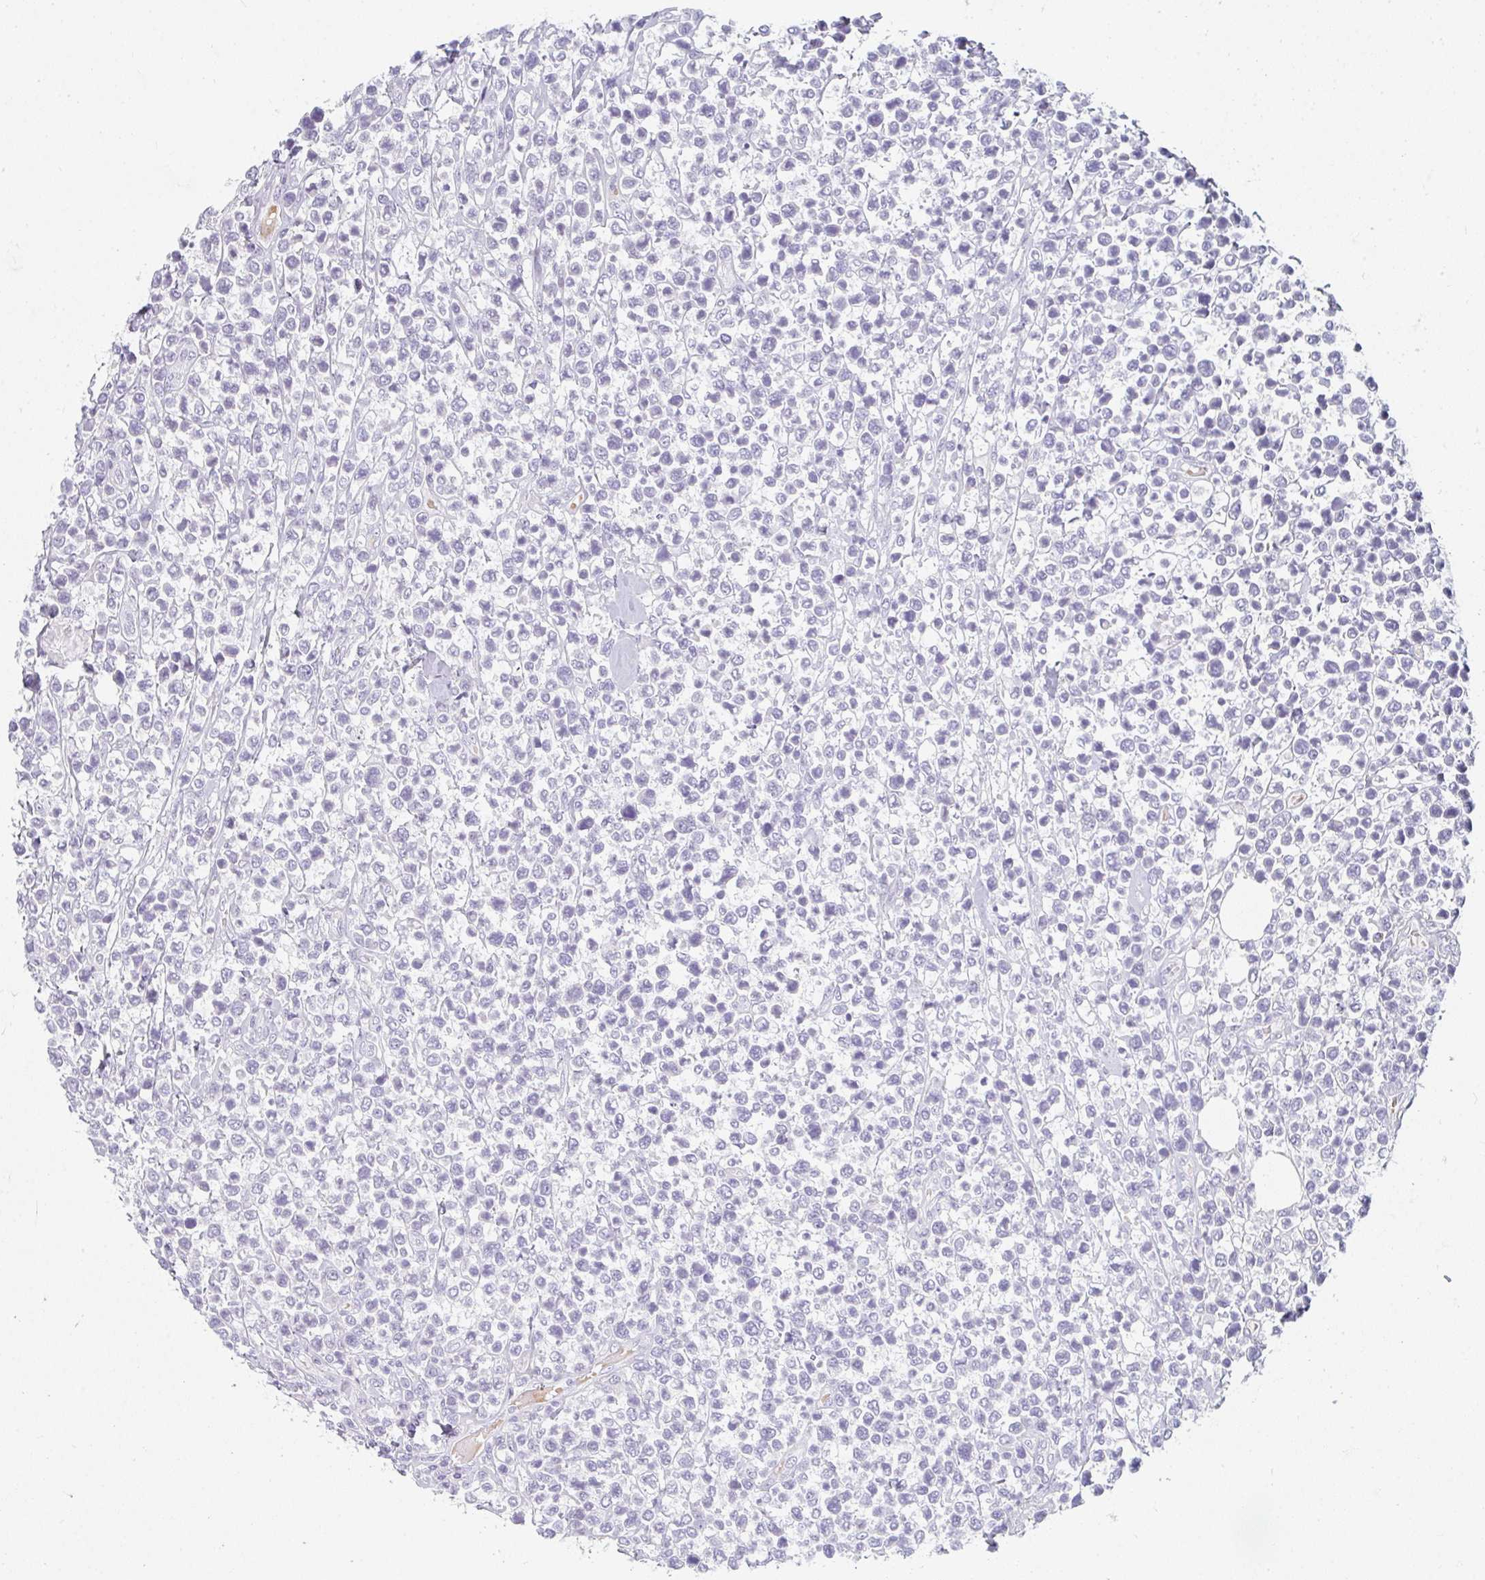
{"staining": {"intensity": "negative", "quantity": "none", "location": "none"}, "tissue": "lymphoma", "cell_type": "Tumor cells", "image_type": "cancer", "snomed": [{"axis": "morphology", "description": "Malignant lymphoma, non-Hodgkin's type, Low grade"}, {"axis": "topography", "description": "Lymph node"}], "caption": "A high-resolution photomicrograph shows immunohistochemistry staining of lymphoma, which reveals no significant positivity in tumor cells.", "gene": "NEU2", "patient": {"sex": "male", "age": 60}}